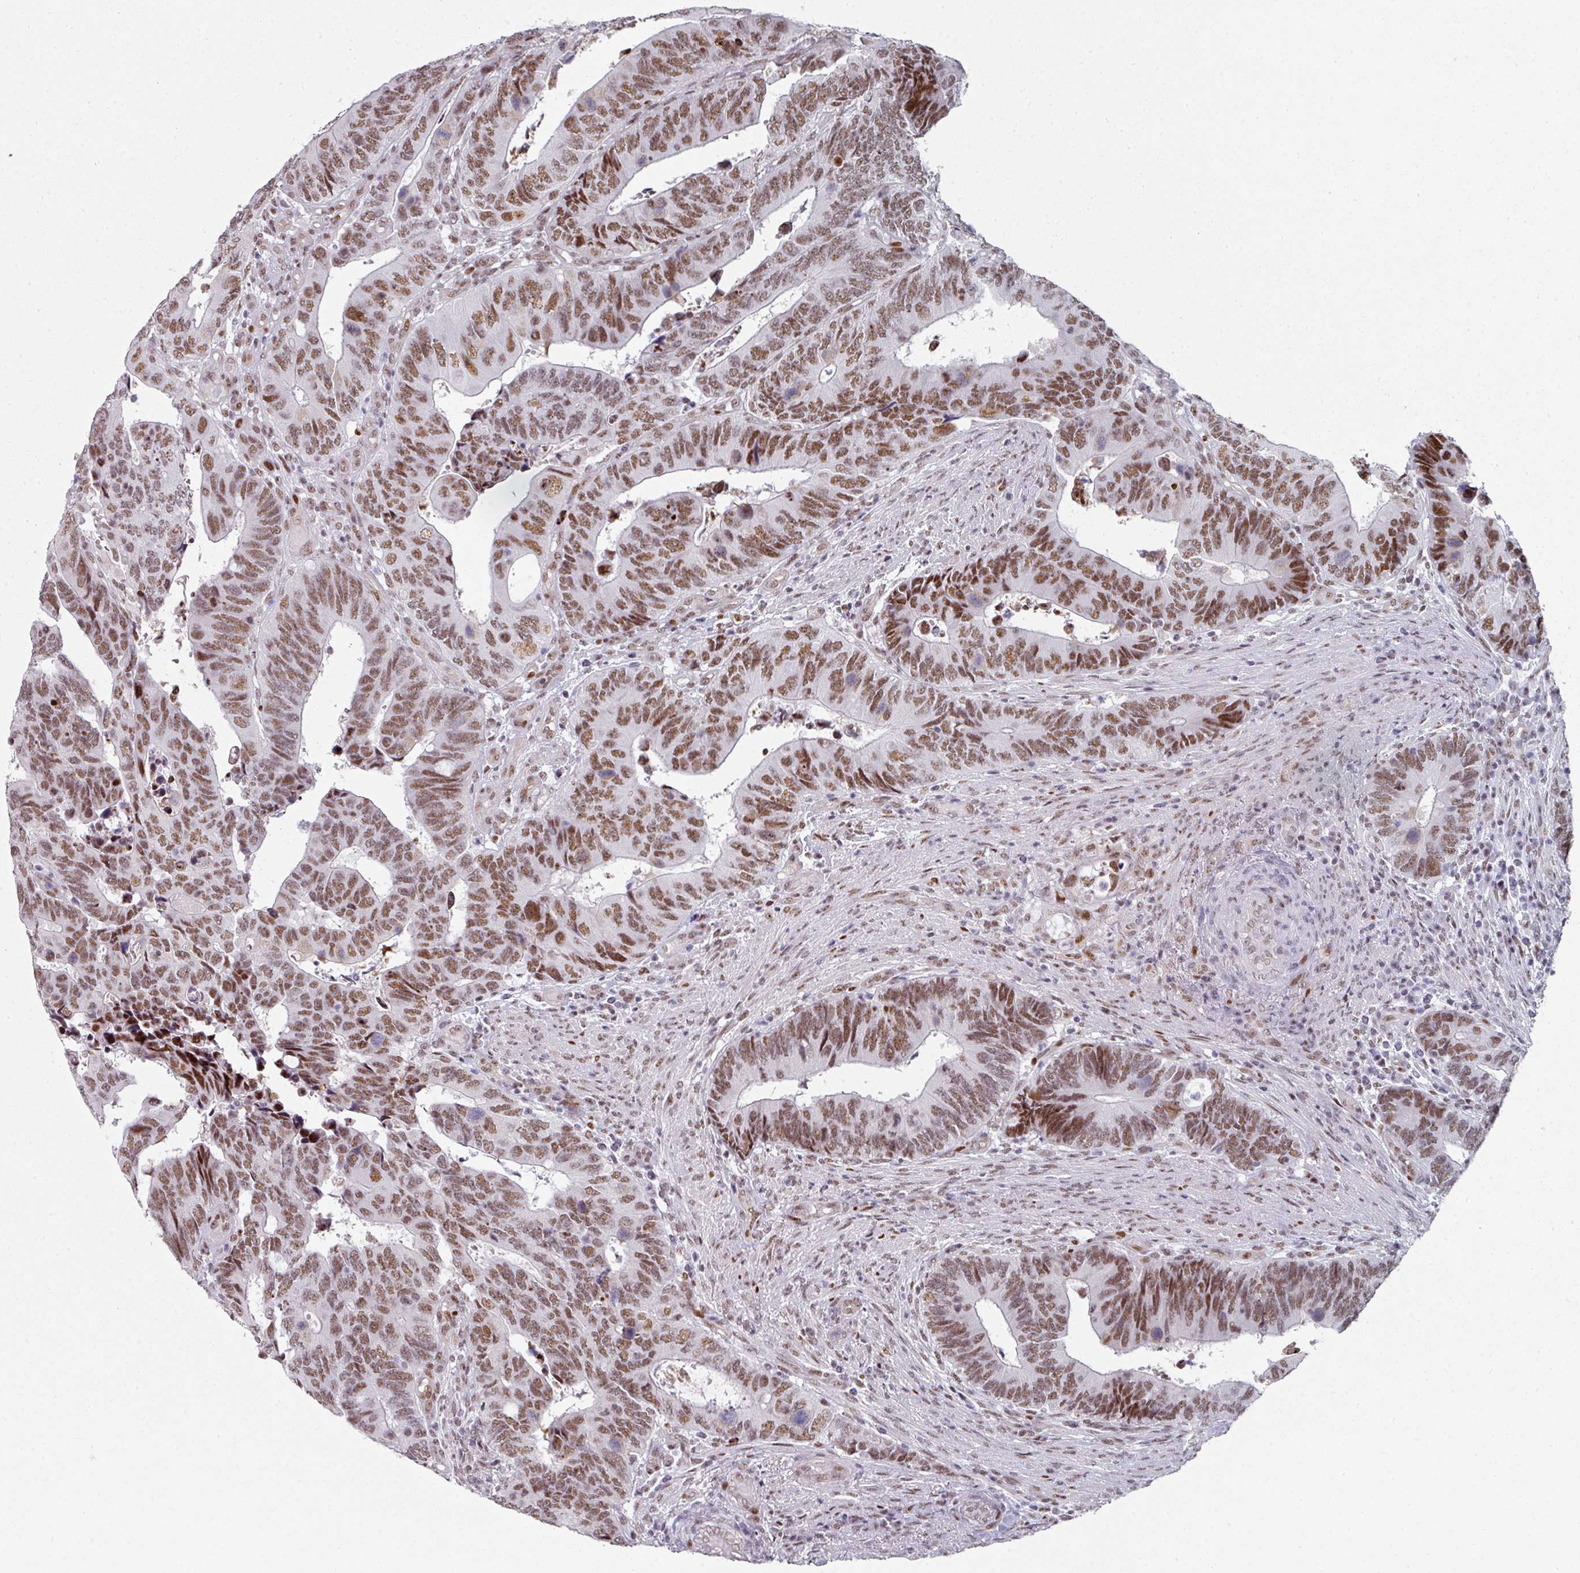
{"staining": {"intensity": "moderate", "quantity": ">75%", "location": "nuclear"}, "tissue": "colorectal cancer", "cell_type": "Tumor cells", "image_type": "cancer", "snomed": [{"axis": "morphology", "description": "Adenocarcinoma, NOS"}, {"axis": "topography", "description": "Colon"}], "caption": "IHC histopathology image of neoplastic tissue: adenocarcinoma (colorectal) stained using IHC displays medium levels of moderate protein expression localized specifically in the nuclear of tumor cells, appearing as a nuclear brown color.", "gene": "SF3B5", "patient": {"sex": "male", "age": 87}}